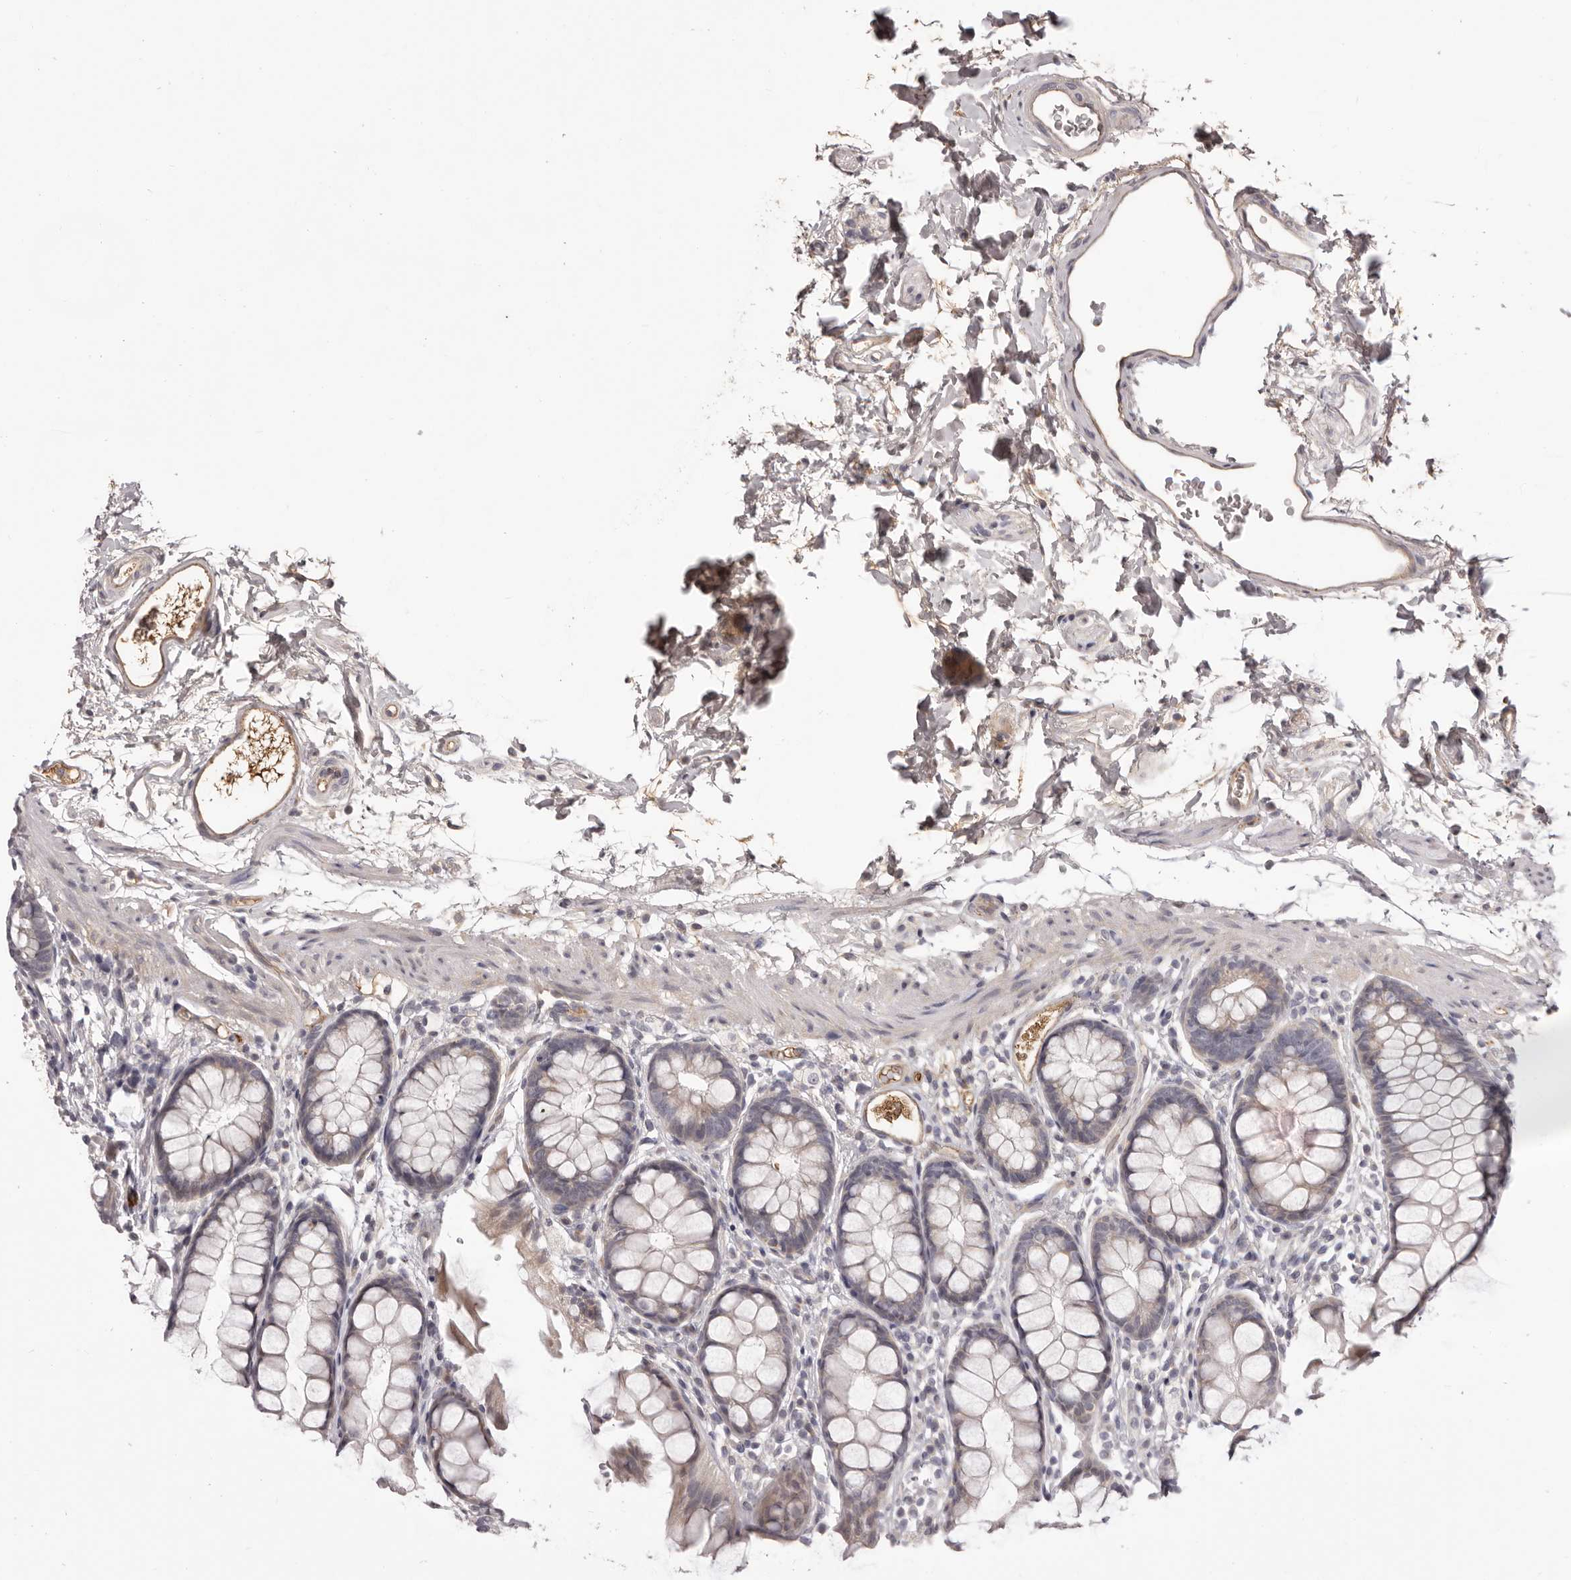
{"staining": {"intensity": "weak", "quantity": "25%-75%", "location": "cytoplasmic/membranous"}, "tissue": "rectum", "cell_type": "Glandular cells", "image_type": "normal", "snomed": [{"axis": "morphology", "description": "Normal tissue, NOS"}, {"axis": "topography", "description": "Rectum"}], "caption": "Glandular cells show low levels of weak cytoplasmic/membranous staining in approximately 25%-75% of cells in unremarkable rectum.", "gene": "OTUD3", "patient": {"sex": "female", "age": 65}}